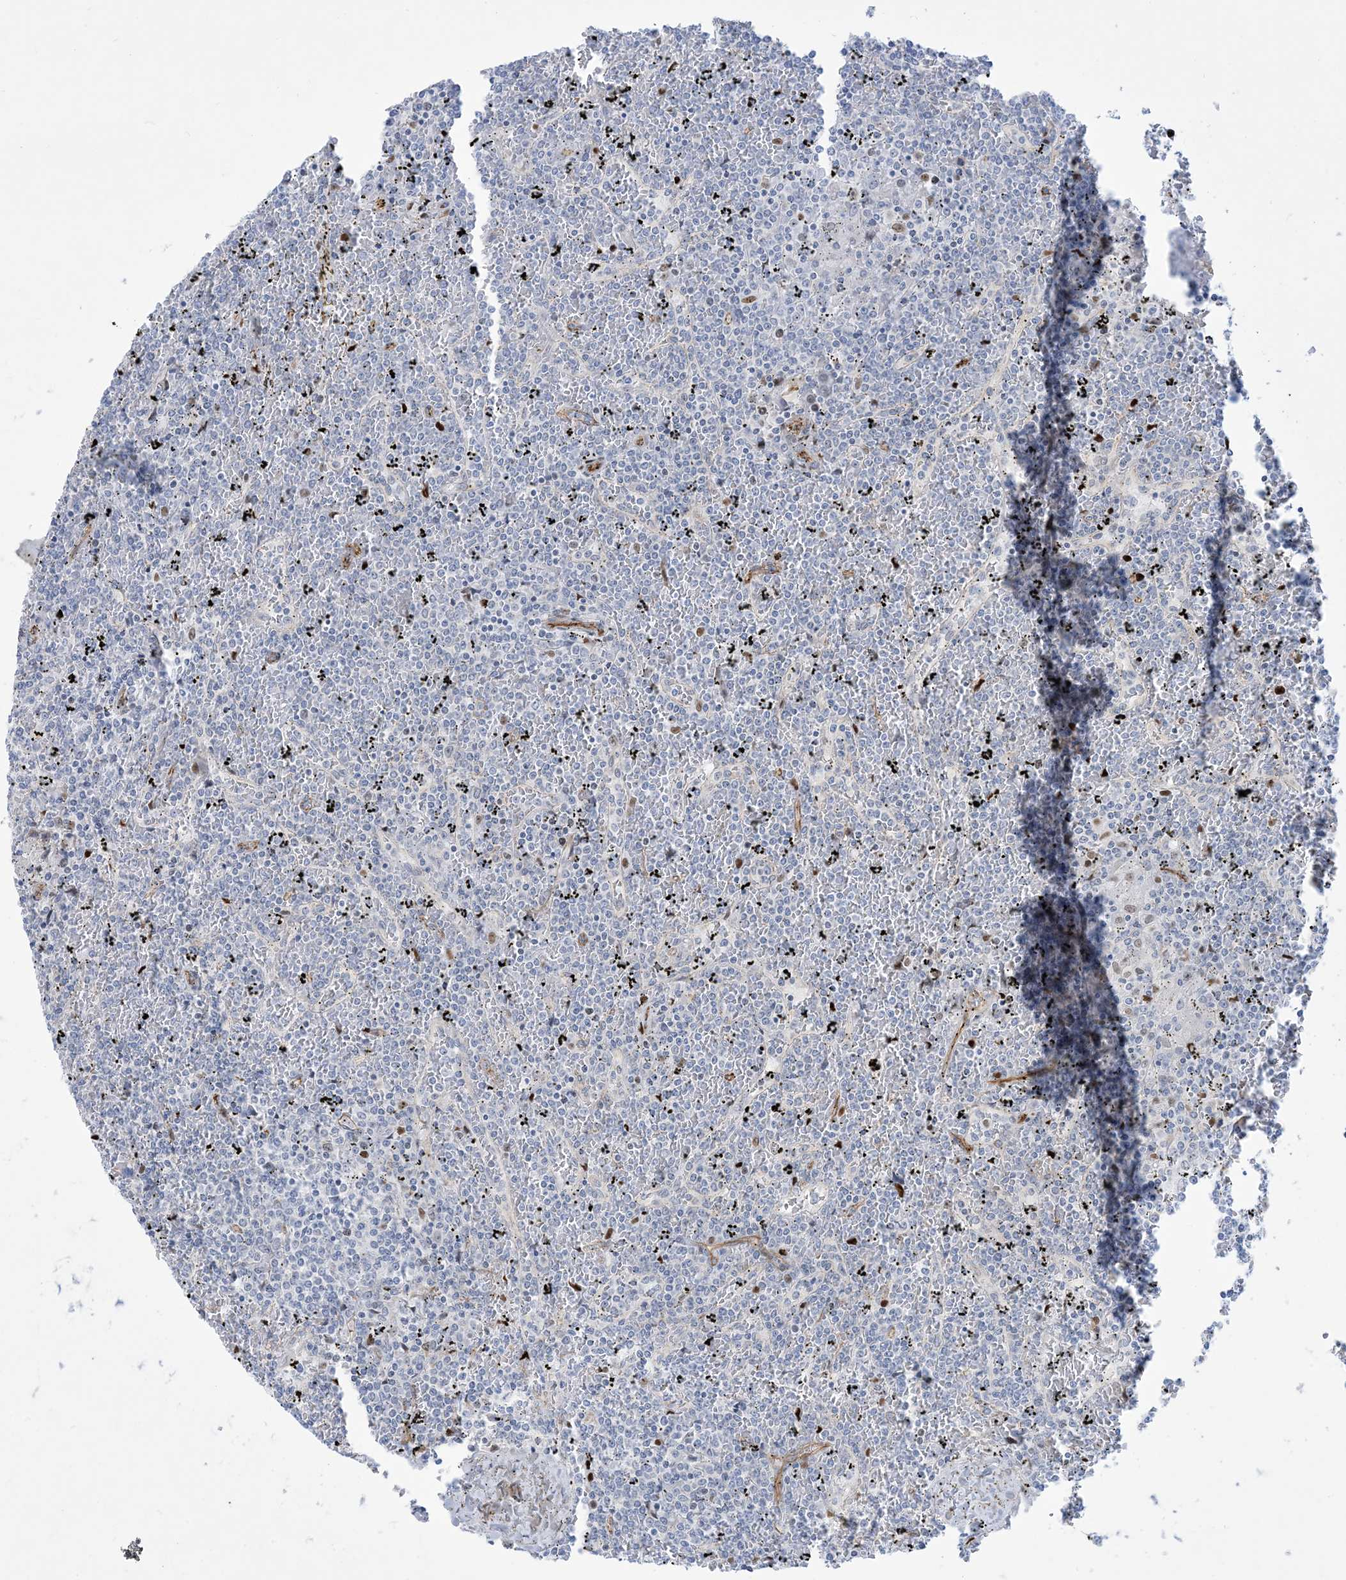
{"staining": {"intensity": "negative", "quantity": "none", "location": "none"}, "tissue": "lymphoma", "cell_type": "Tumor cells", "image_type": "cancer", "snomed": [{"axis": "morphology", "description": "Malignant lymphoma, non-Hodgkin's type, Low grade"}, {"axis": "topography", "description": "Spleen"}], "caption": "An immunohistochemistry histopathology image of lymphoma is shown. There is no staining in tumor cells of lymphoma.", "gene": "MARS2", "patient": {"sex": "female", "age": 19}}